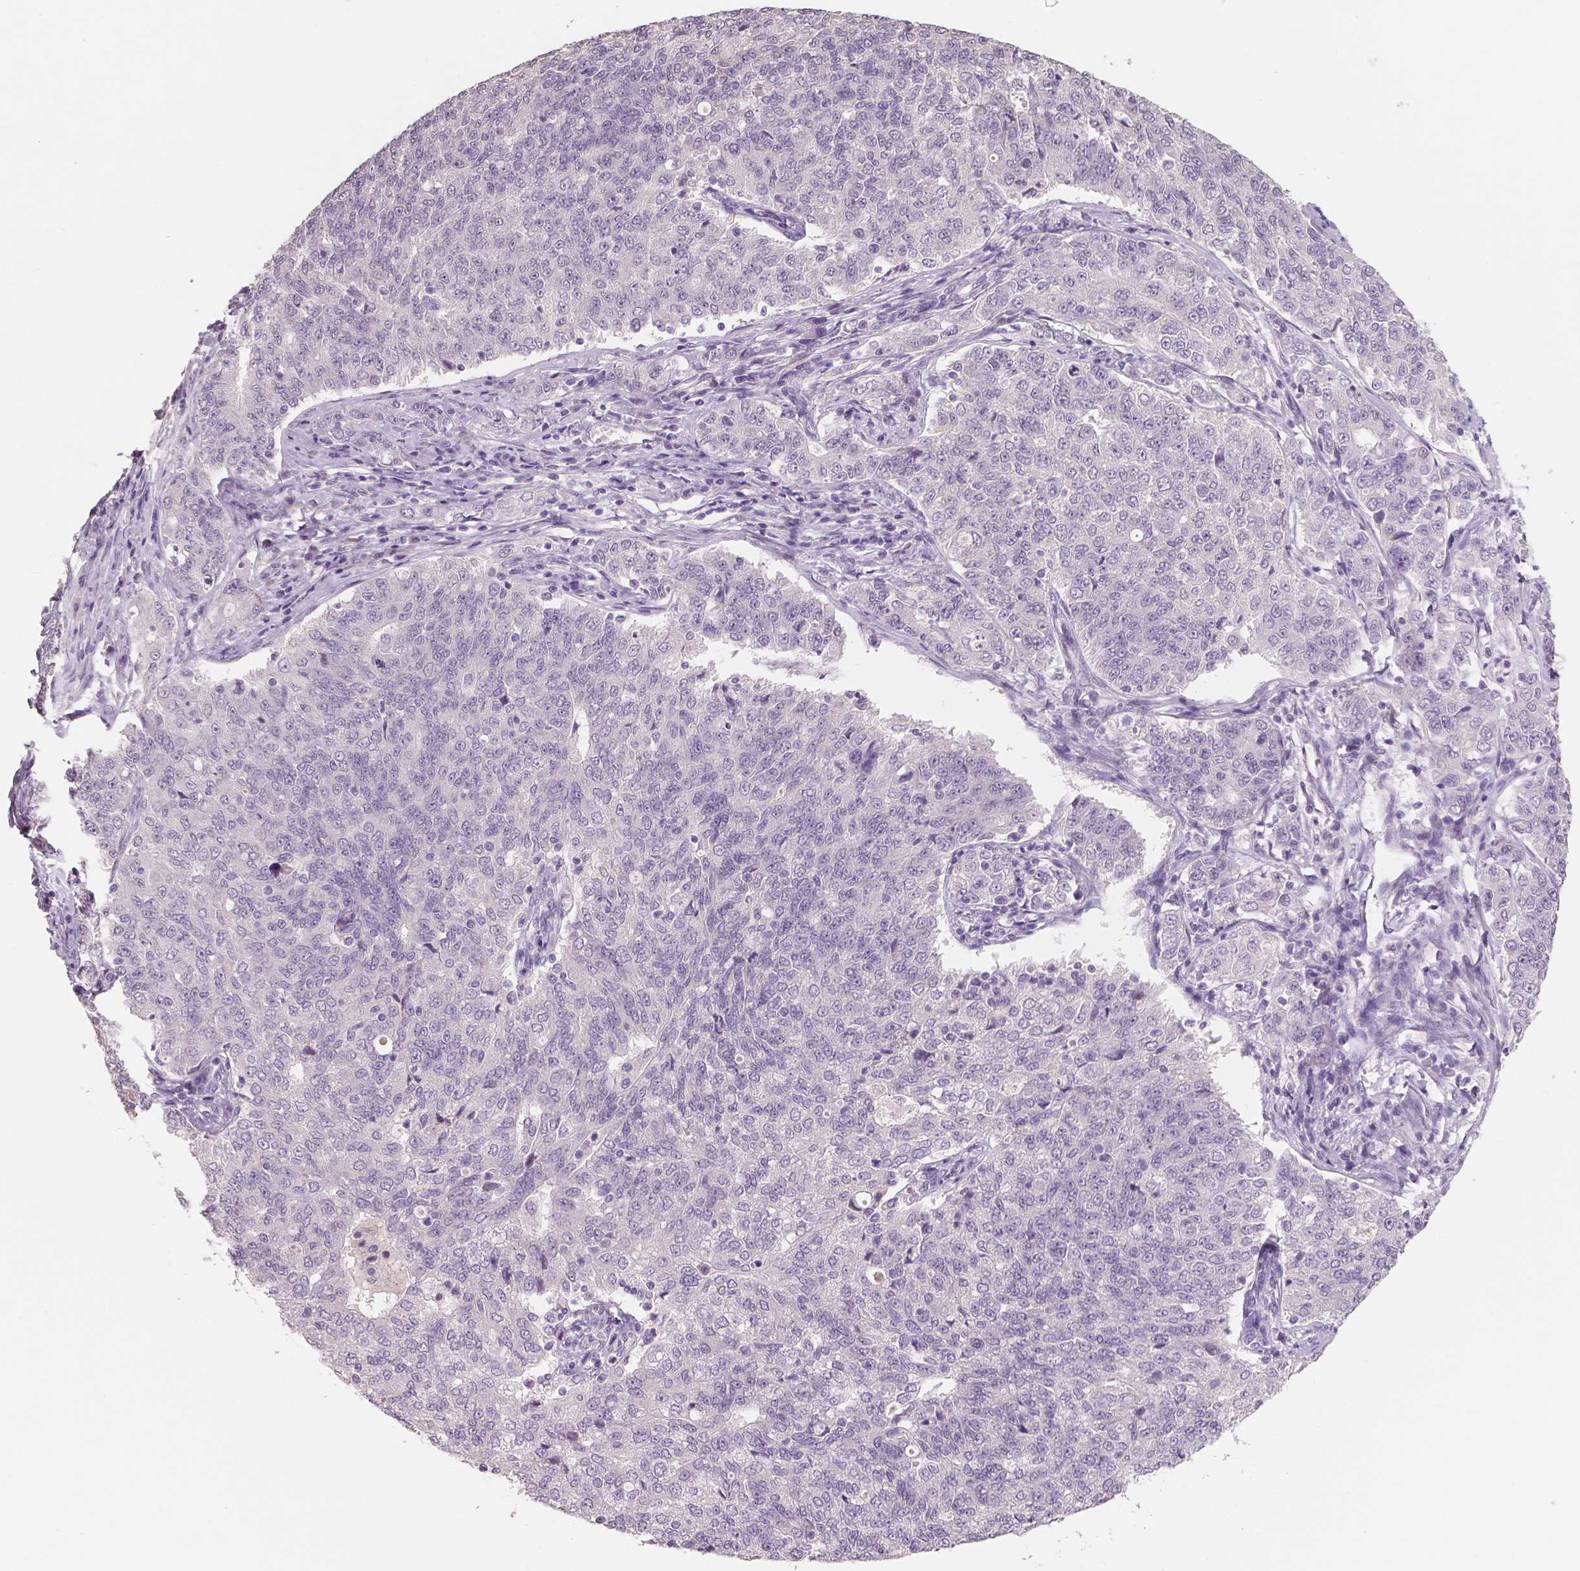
{"staining": {"intensity": "negative", "quantity": "none", "location": "none"}, "tissue": "endometrial cancer", "cell_type": "Tumor cells", "image_type": "cancer", "snomed": [{"axis": "morphology", "description": "Adenocarcinoma, NOS"}, {"axis": "topography", "description": "Endometrium"}], "caption": "Tumor cells are negative for brown protein staining in endometrial cancer.", "gene": "NECAB1", "patient": {"sex": "female", "age": 43}}